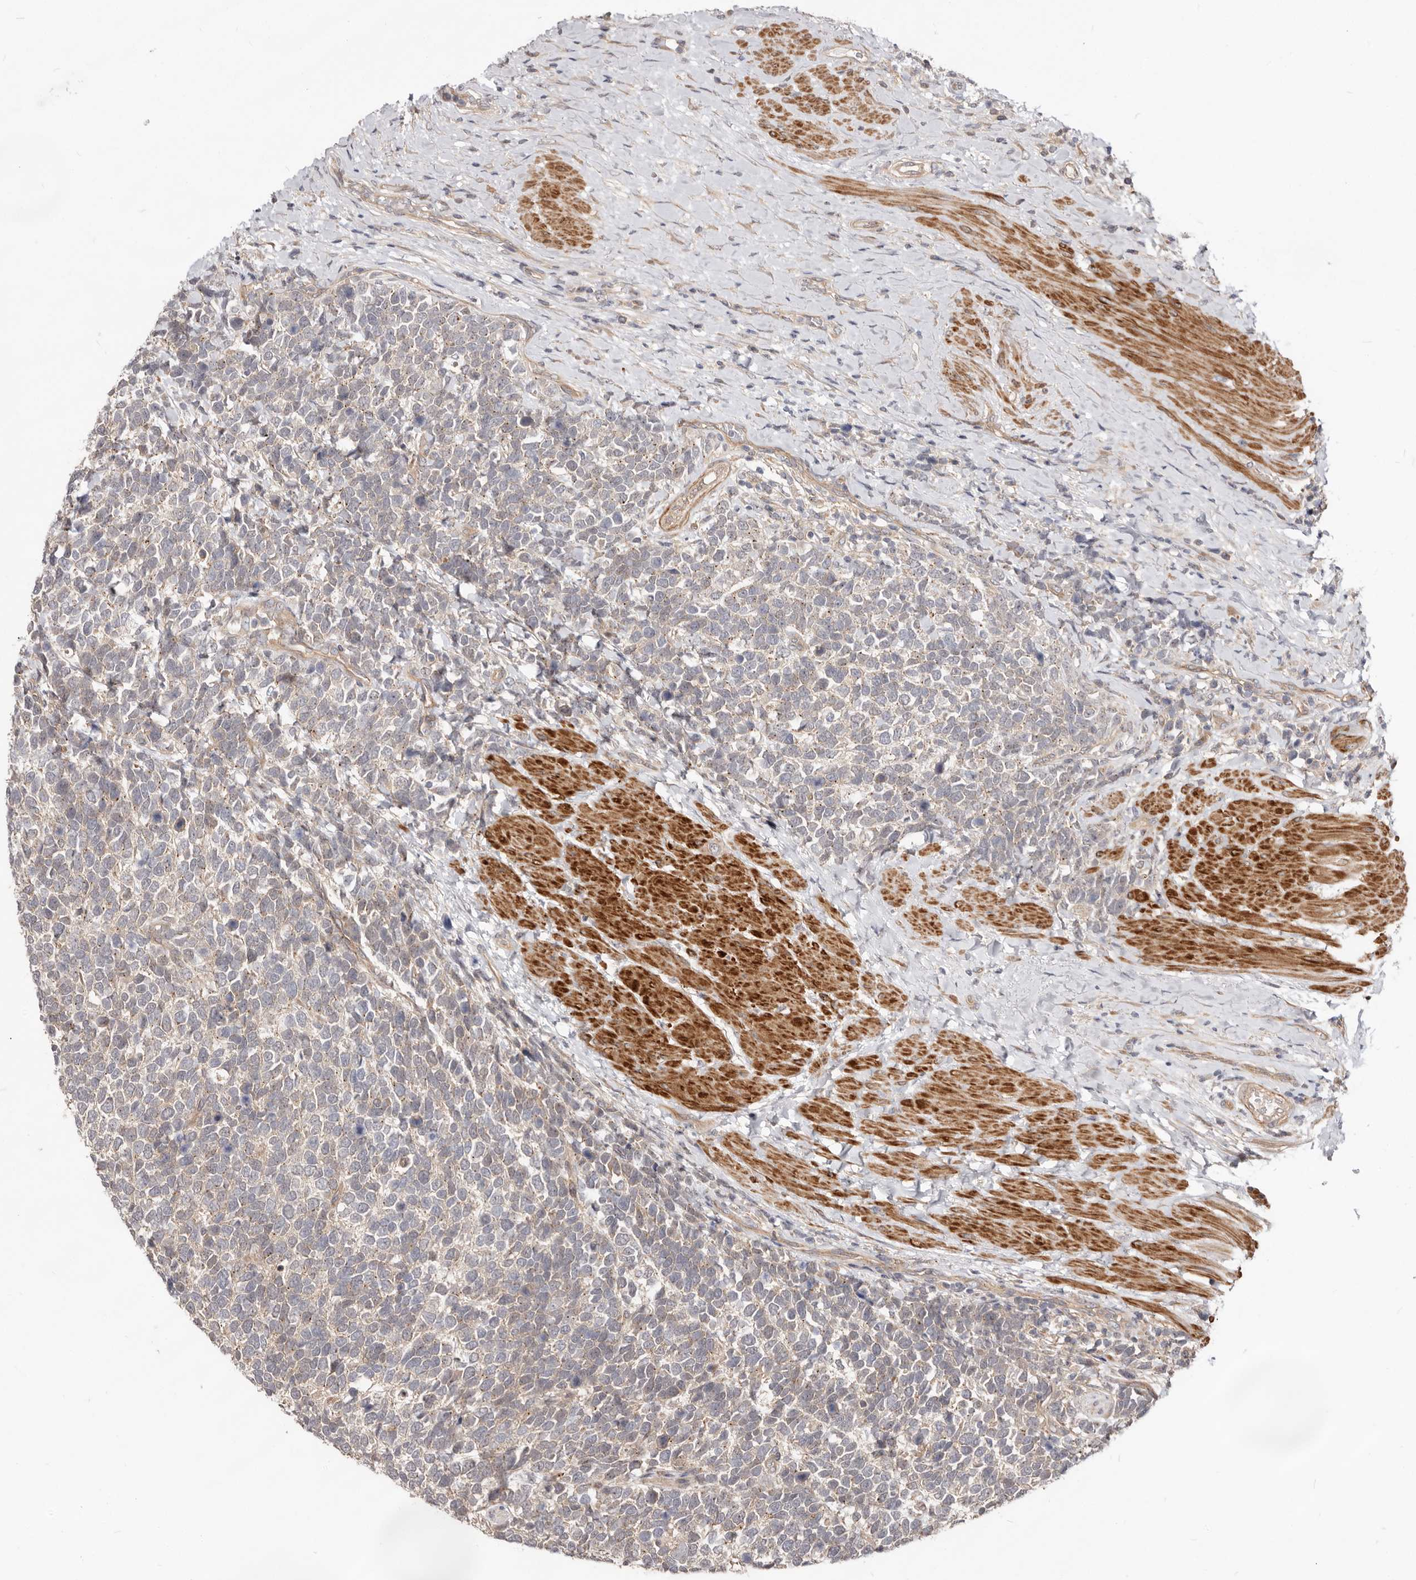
{"staining": {"intensity": "weak", "quantity": "<25%", "location": "cytoplasmic/membranous"}, "tissue": "urothelial cancer", "cell_type": "Tumor cells", "image_type": "cancer", "snomed": [{"axis": "morphology", "description": "Urothelial carcinoma, High grade"}, {"axis": "topography", "description": "Urinary bladder"}], "caption": "The image shows no significant positivity in tumor cells of urothelial cancer.", "gene": "GPATCH4", "patient": {"sex": "female", "age": 82}}